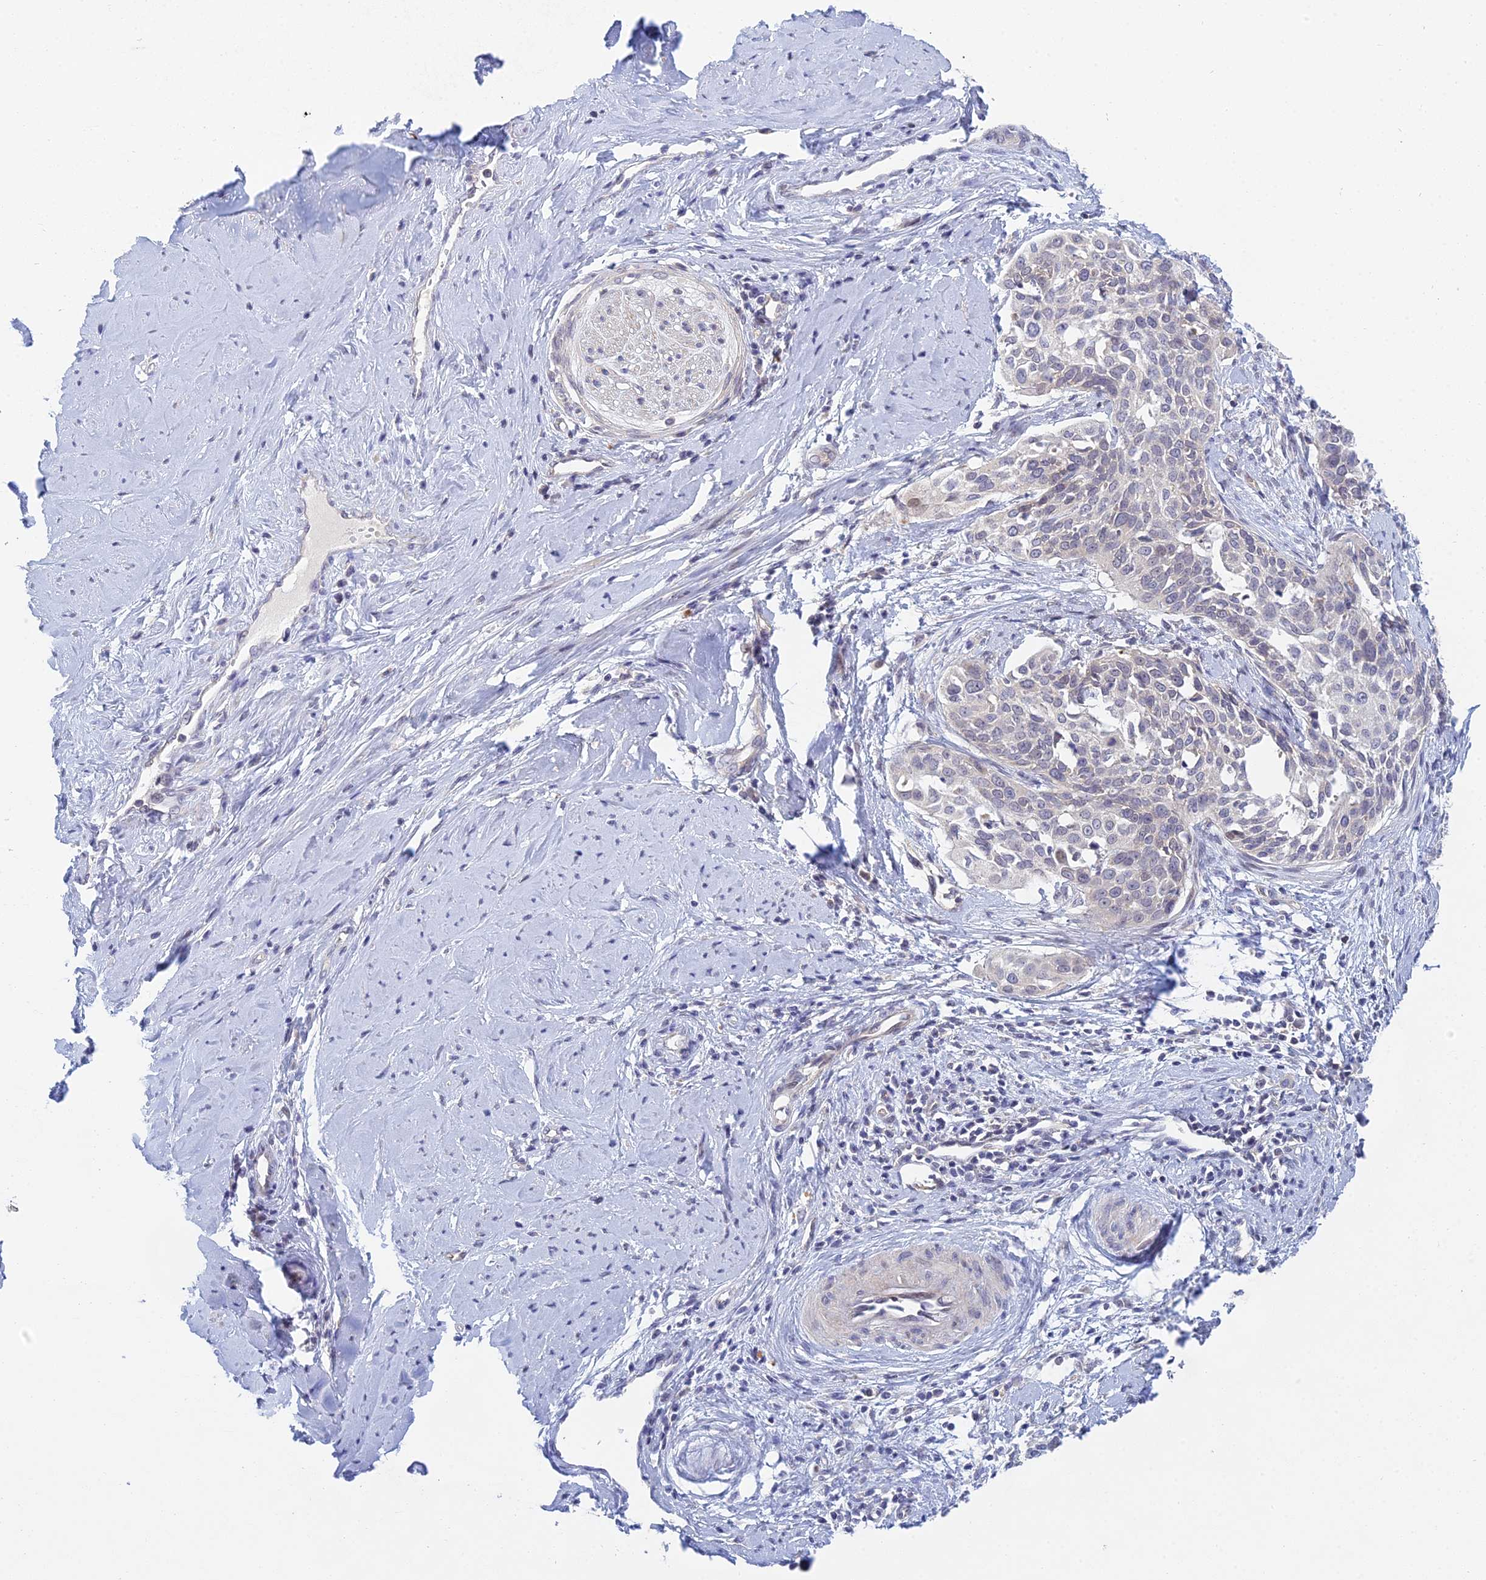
{"staining": {"intensity": "negative", "quantity": "none", "location": "none"}, "tissue": "cervical cancer", "cell_type": "Tumor cells", "image_type": "cancer", "snomed": [{"axis": "morphology", "description": "Squamous cell carcinoma, NOS"}, {"axis": "topography", "description": "Cervix"}], "caption": "Histopathology image shows no significant protein expression in tumor cells of cervical squamous cell carcinoma.", "gene": "METTL26", "patient": {"sex": "female", "age": 44}}